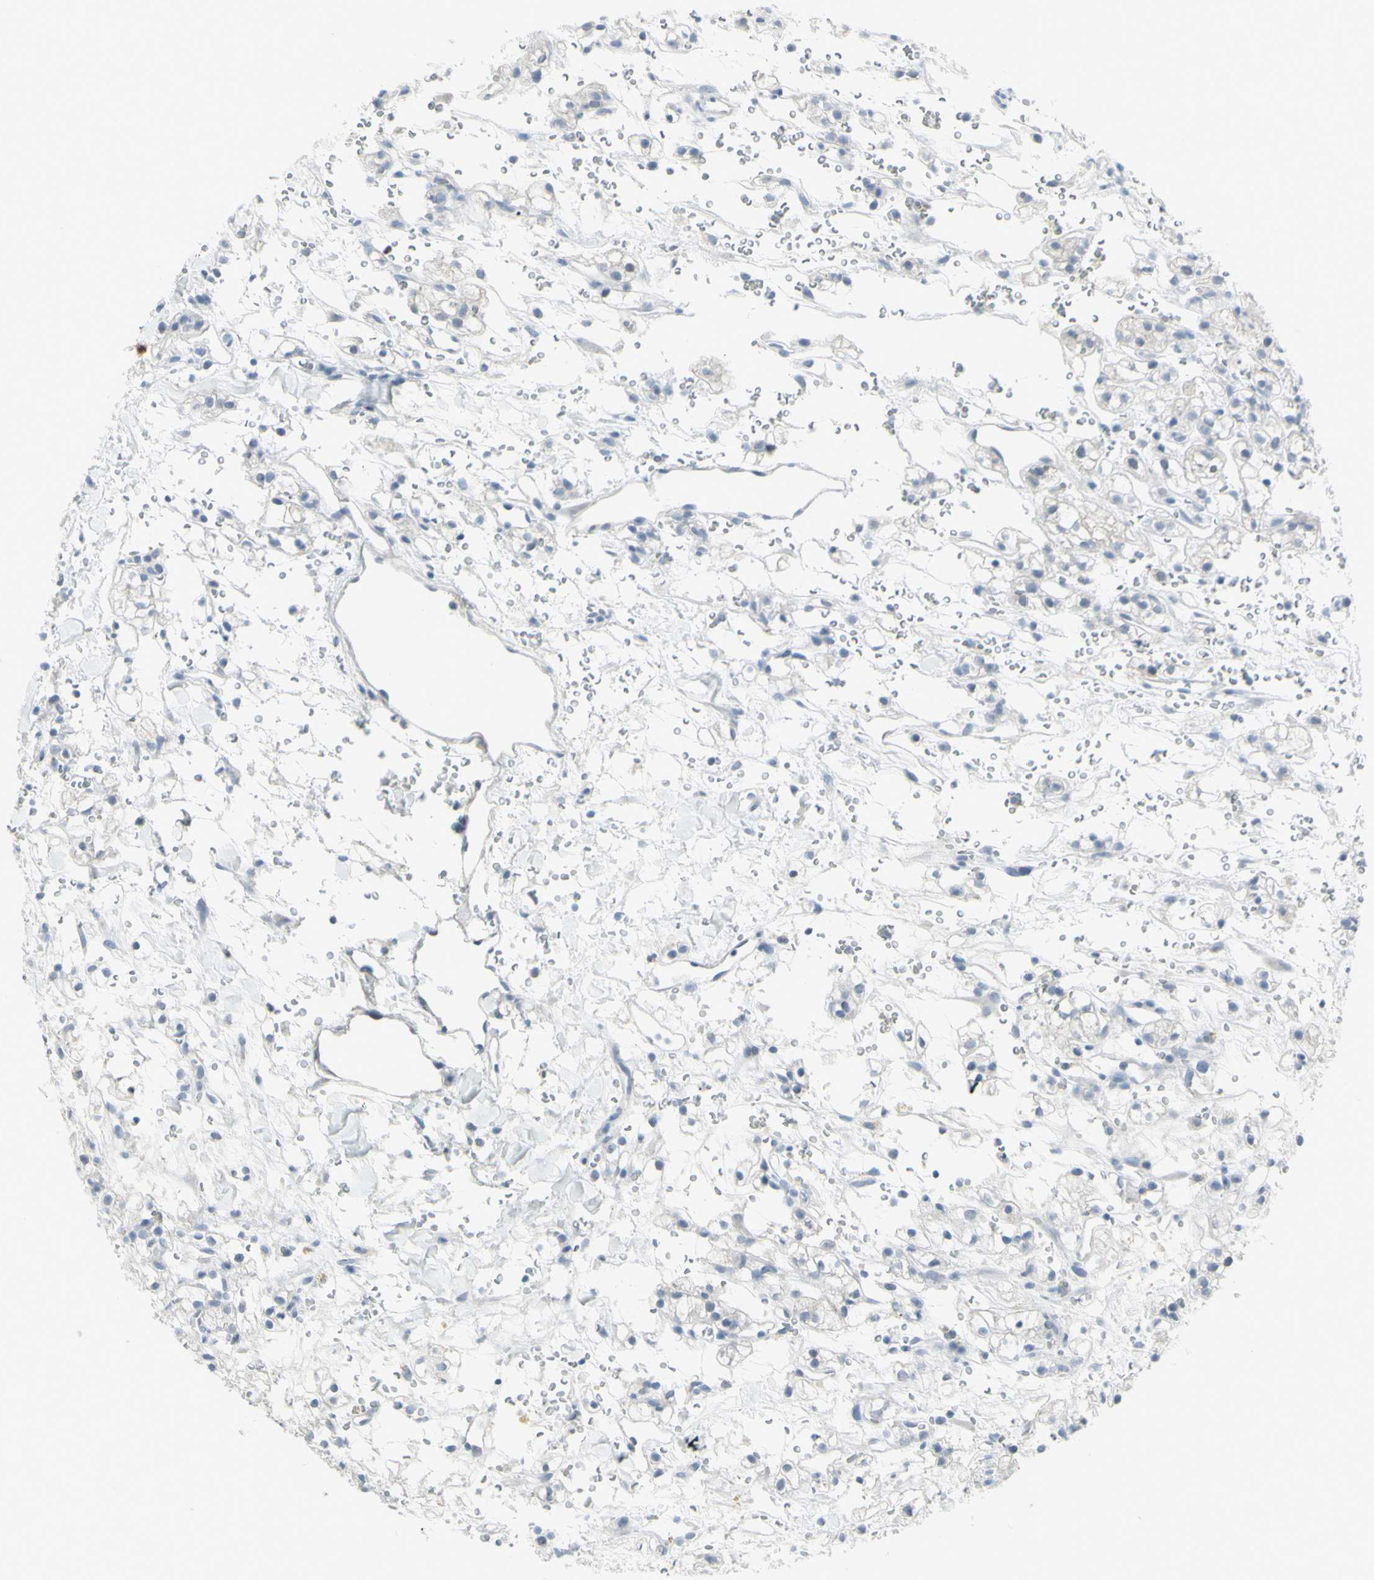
{"staining": {"intensity": "negative", "quantity": "none", "location": "none"}, "tissue": "renal cancer", "cell_type": "Tumor cells", "image_type": "cancer", "snomed": [{"axis": "morphology", "description": "Adenocarcinoma, NOS"}, {"axis": "topography", "description": "Kidney"}], "caption": "Human adenocarcinoma (renal) stained for a protein using immunohistochemistry reveals no expression in tumor cells.", "gene": "RAB3A", "patient": {"sex": "male", "age": 61}}